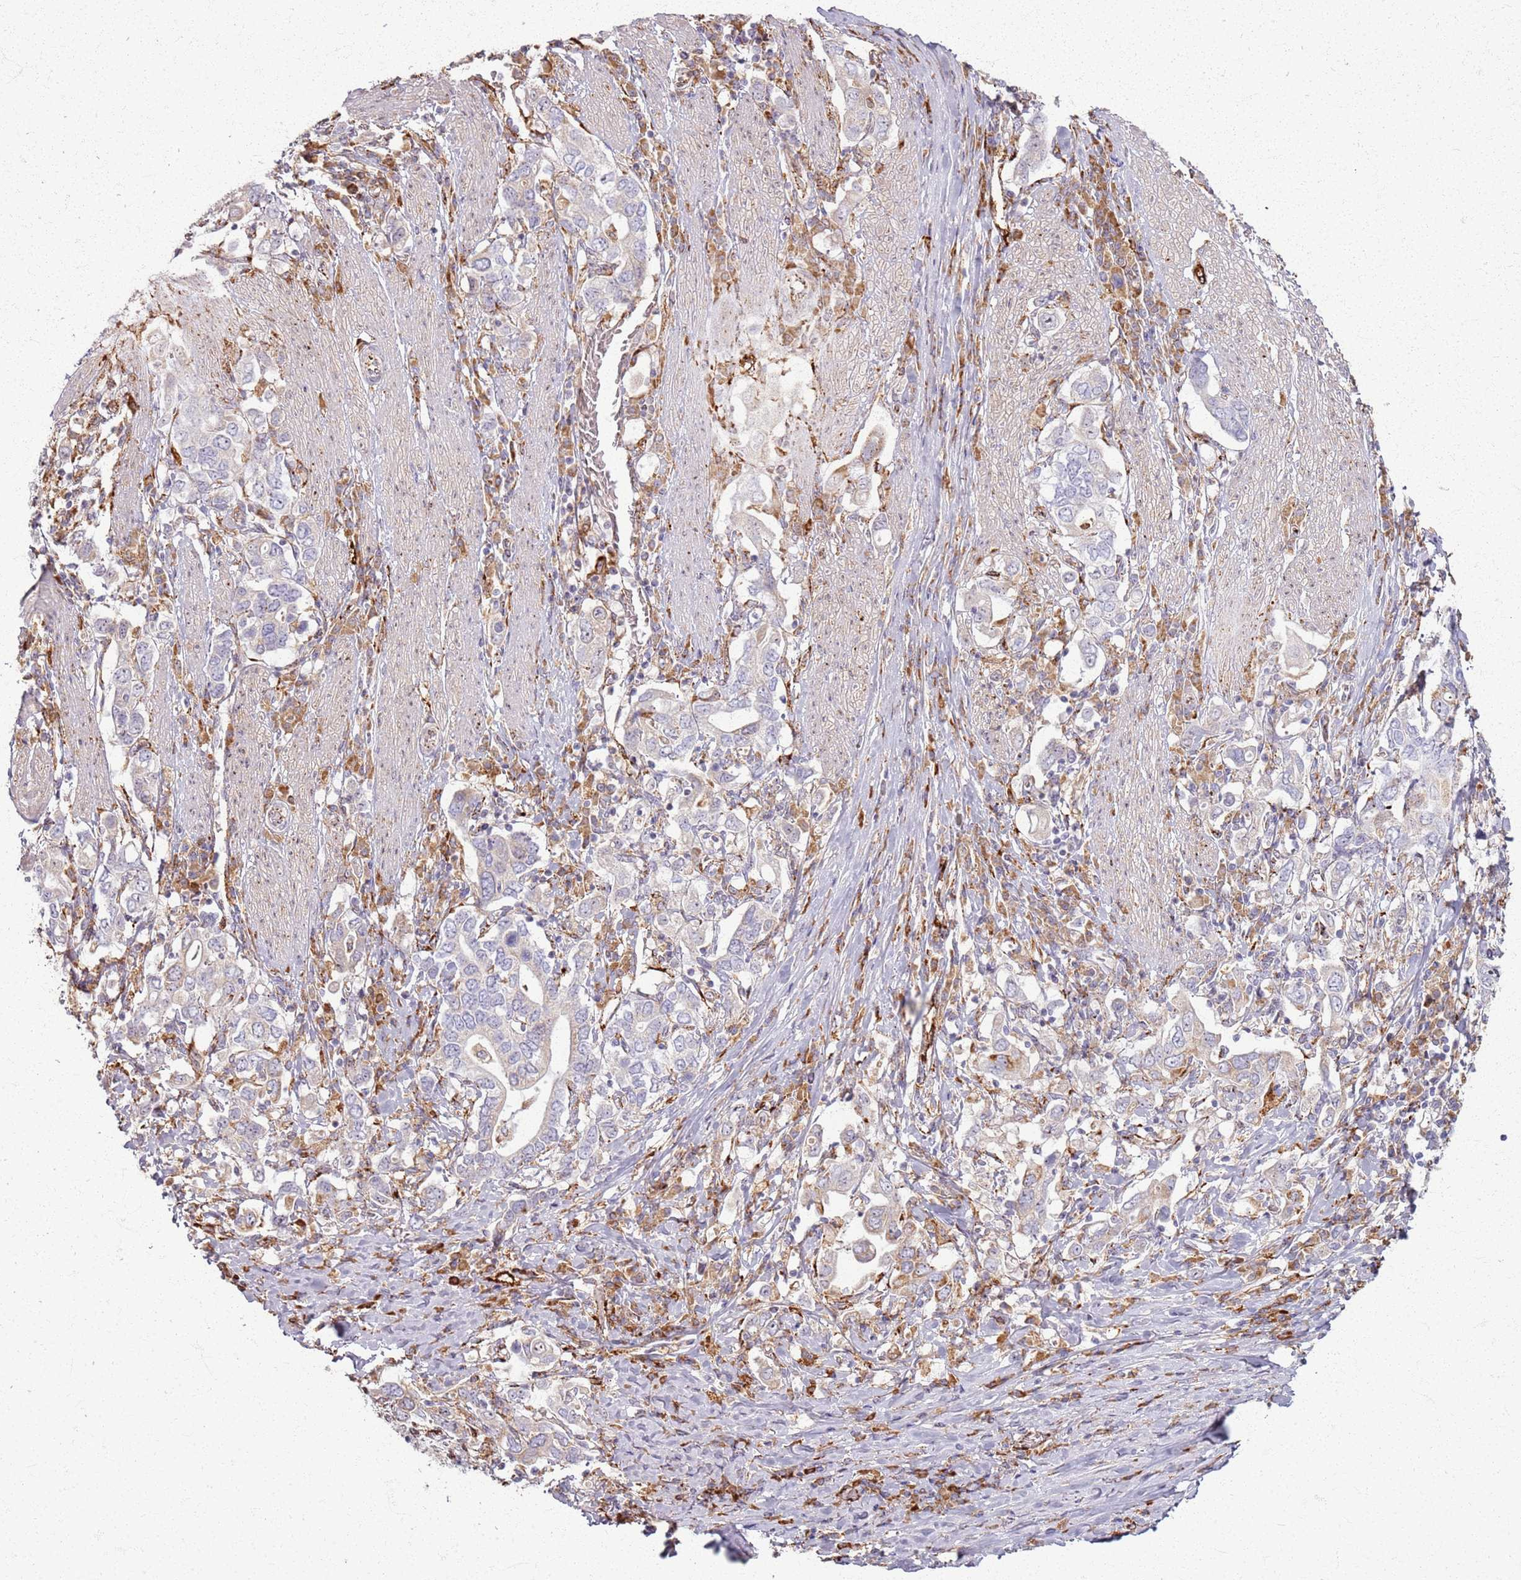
{"staining": {"intensity": "moderate", "quantity": "<25%", "location": "cytoplasmic/membranous"}, "tissue": "stomach cancer", "cell_type": "Tumor cells", "image_type": "cancer", "snomed": [{"axis": "morphology", "description": "Adenocarcinoma, NOS"}, {"axis": "topography", "description": "Stomach, upper"}, {"axis": "topography", "description": "Stomach"}], "caption": "Protein expression by IHC shows moderate cytoplasmic/membranous expression in about <25% of tumor cells in stomach cancer. (Brightfield microscopy of DAB IHC at high magnification).", "gene": "KRI1", "patient": {"sex": "male", "age": 62}}